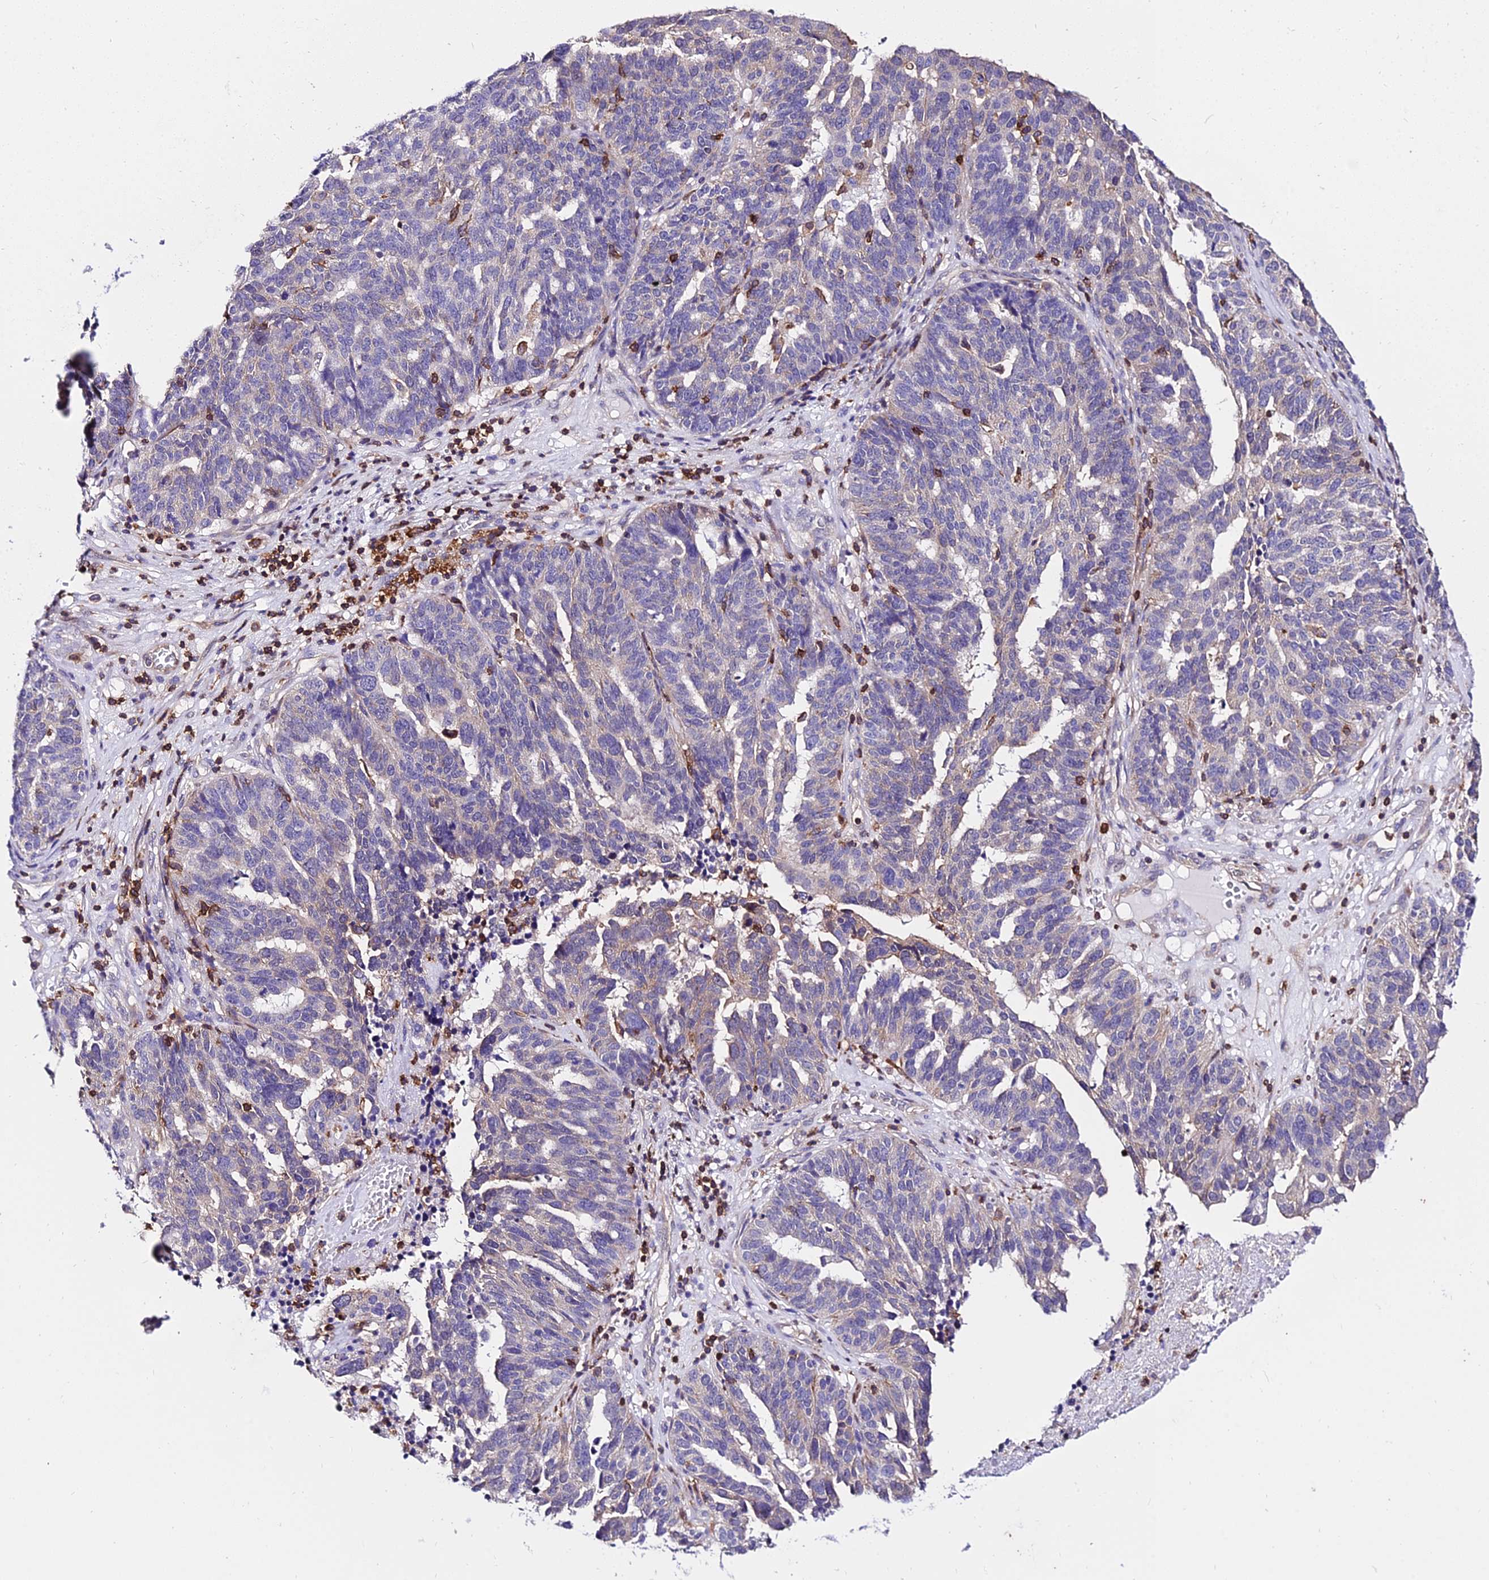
{"staining": {"intensity": "negative", "quantity": "none", "location": "none"}, "tissue": "ovarian cancer", "cell_type": "Tumor cells", "image_type": "cancer", "snomed": [{"axis": "morphology", "description": "Cystadenocarcinoma, serous, NOS"}, {"axis": "topography", "description": "Ovary"}], "caption": "IHC micrograph of ovarian cancer stained for a protein (brown), which reveals no expression in tumor cells.", "gene": "CSRP1", "patient": {"sex": "female", "age": 59}}